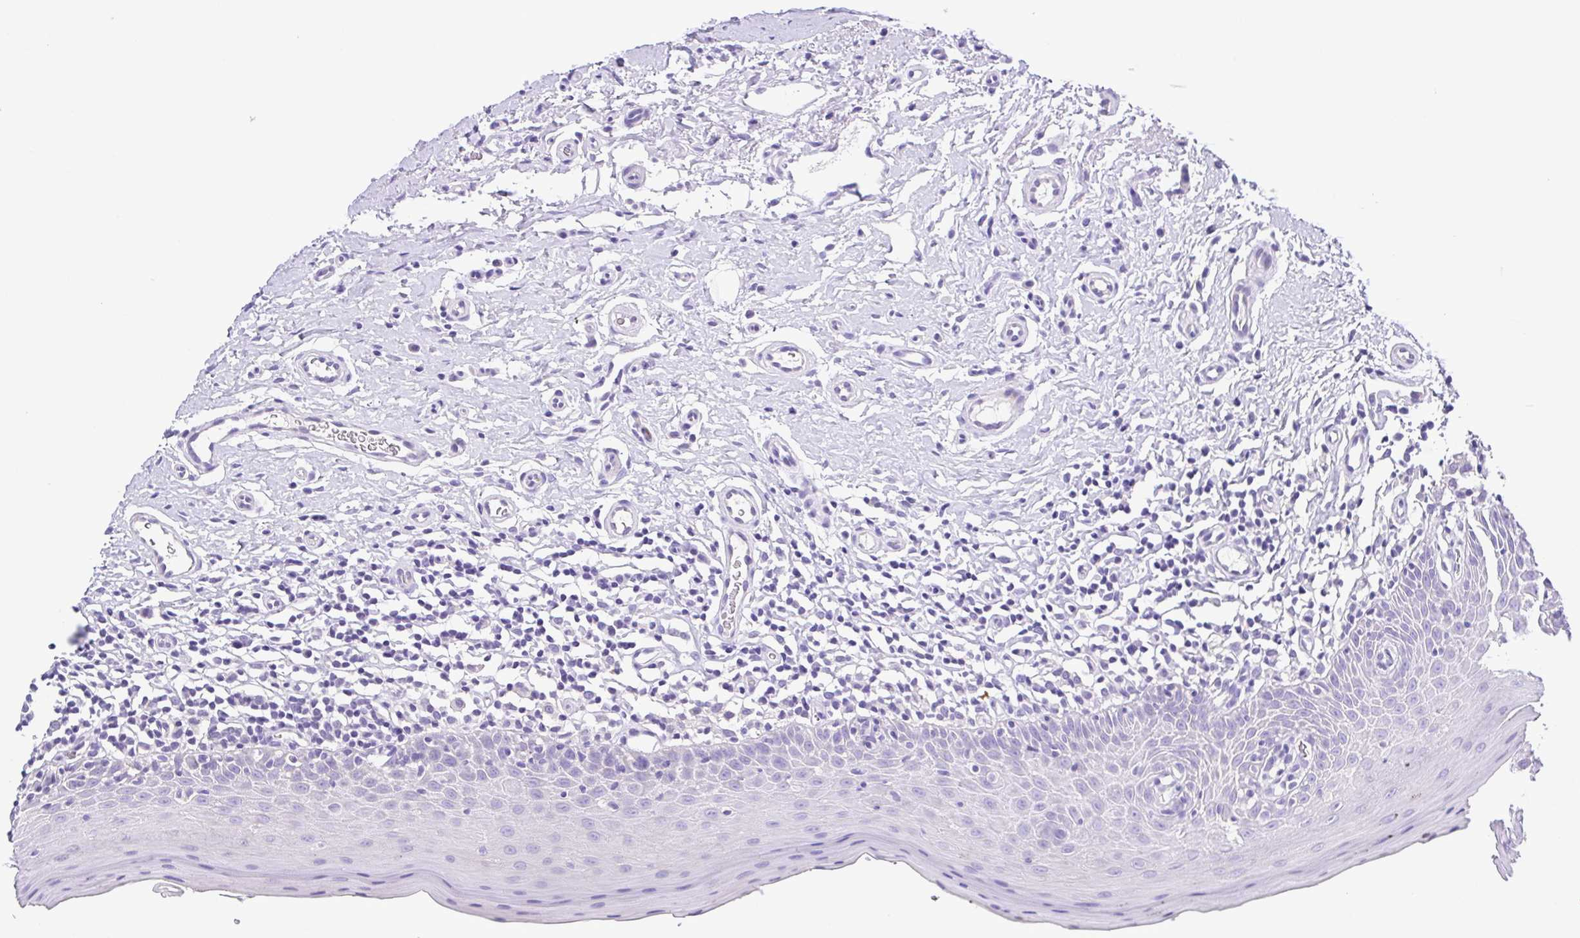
{"staining": {"intensity": "negative", "quantity": "none", "location": "none"}, "tissue": "oral mucosa", "cell_type": "Squamous epithelial cells", "image_type": "normal", "snomed": [{"axis": "morphology", "description": "Normal tissue, NOS"}, {"axis": "topography", "description": "Oral tissue"}, {"axis": "topography", "description": "Tounge, NOS"}], "caption": "High power microscopy image of an IHC image of unremarkable oral mucosa, revealing no significant positivity in squamous epithelial cells.", "gene": "CD72", "patient": {"sex": "female", "age": 58}}